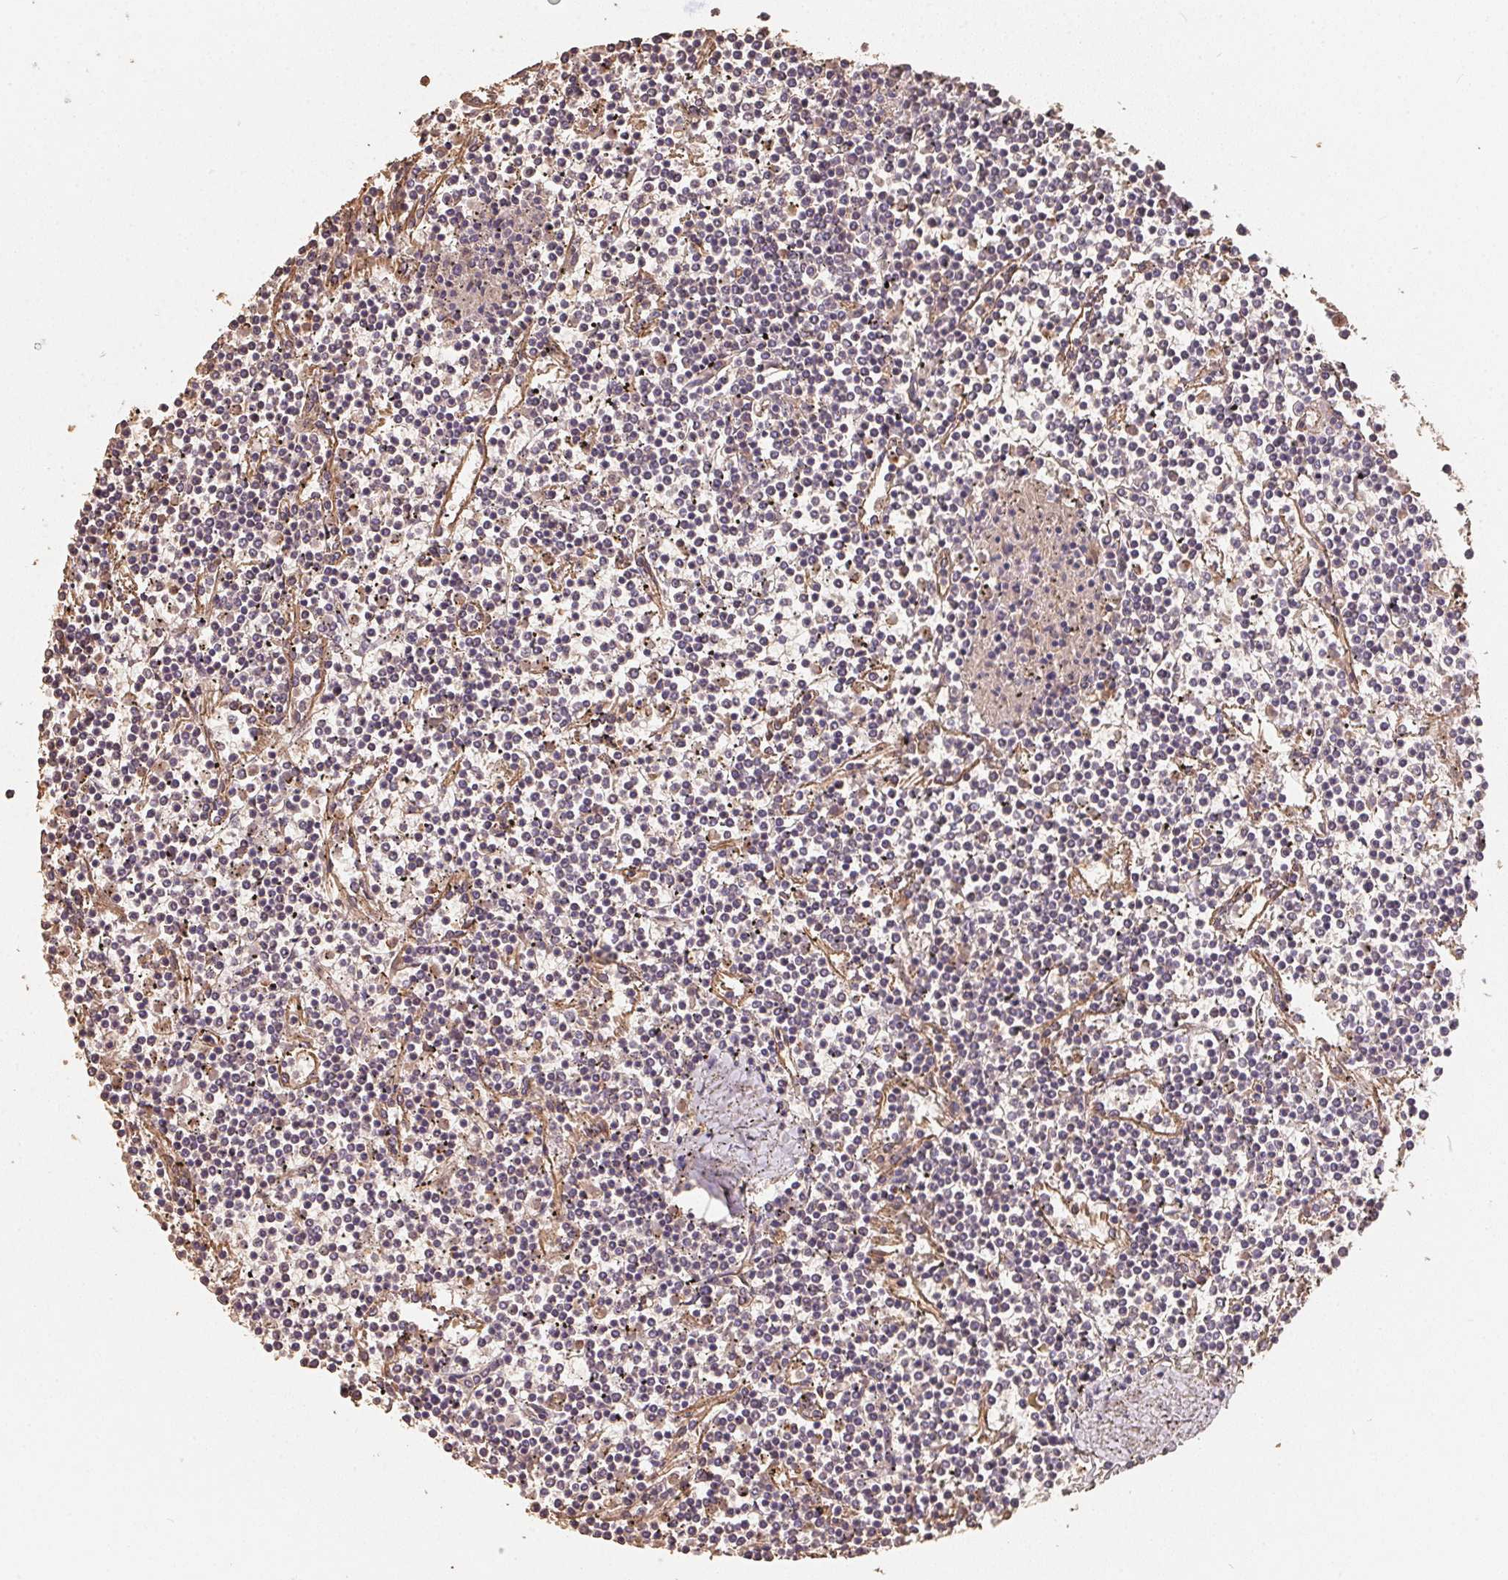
{"staining": {"intensity": "negative", "quantity": "none", "location": "none"}, "tissue": "lymphoma", "cell_type": "Tumor cells", "image_type": "cancer", "snomed": [{"axis": "morphology", "description": "Malignant lymphoma, non-Hodgkin's type, Low grade"}, {"axis": "topography", "description": "Spleen"}], "caption": "DAB (3,3'-diaminobenzidine) immunohistochemical staining of lymphoma shows no significant staining in tumor cells. The staining was performed using DAB to visualize the protein expression in brown, while the nuclei were stained in blue with hematoxylin (Magnification: 20x).", "gene": "TBKBP1", "patient": {"sex": "female", "age": 19}}